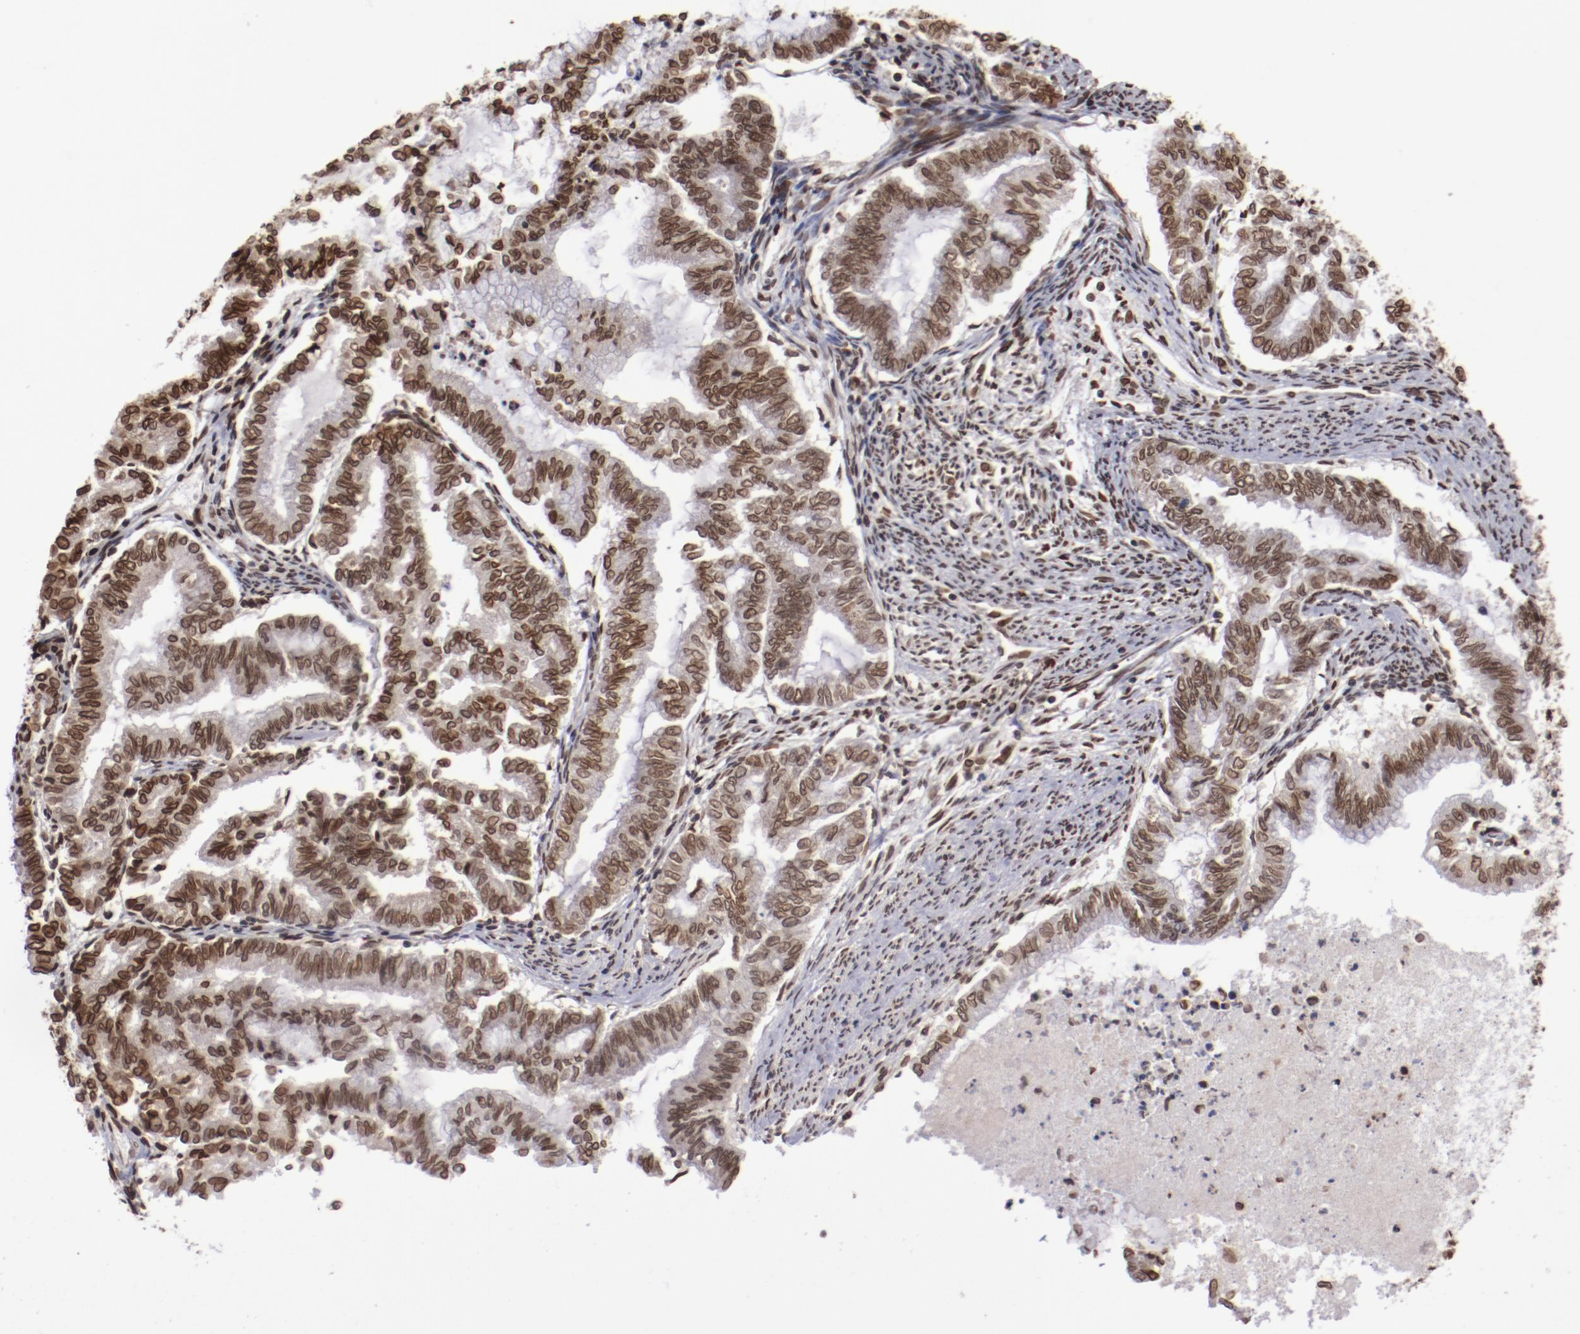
{"staining": {"intensity": "strong", "quantity": ">75%", "location": "nuclear"}, "tissue": "endometrial cancer", "cell_type": "Tumor cells", "image_type": "cancer", "snomed": [{"axis": "morphology", "description": "Adenocarcinoma, NOS"}, {"axis": "topography", "description": "Endometrium"}], "caption": "A brown stain highlights strong nuclear staining of a protein in endometrial adenocarcinoma tumor cells. The staining was performed using DAB to visualize the protein expression in brown, while the nuclei were stained in blue with hematoxylin (Magnification: 20x).", "gene": "AKT1", "patient": {"sex": "female", "age": 79}}